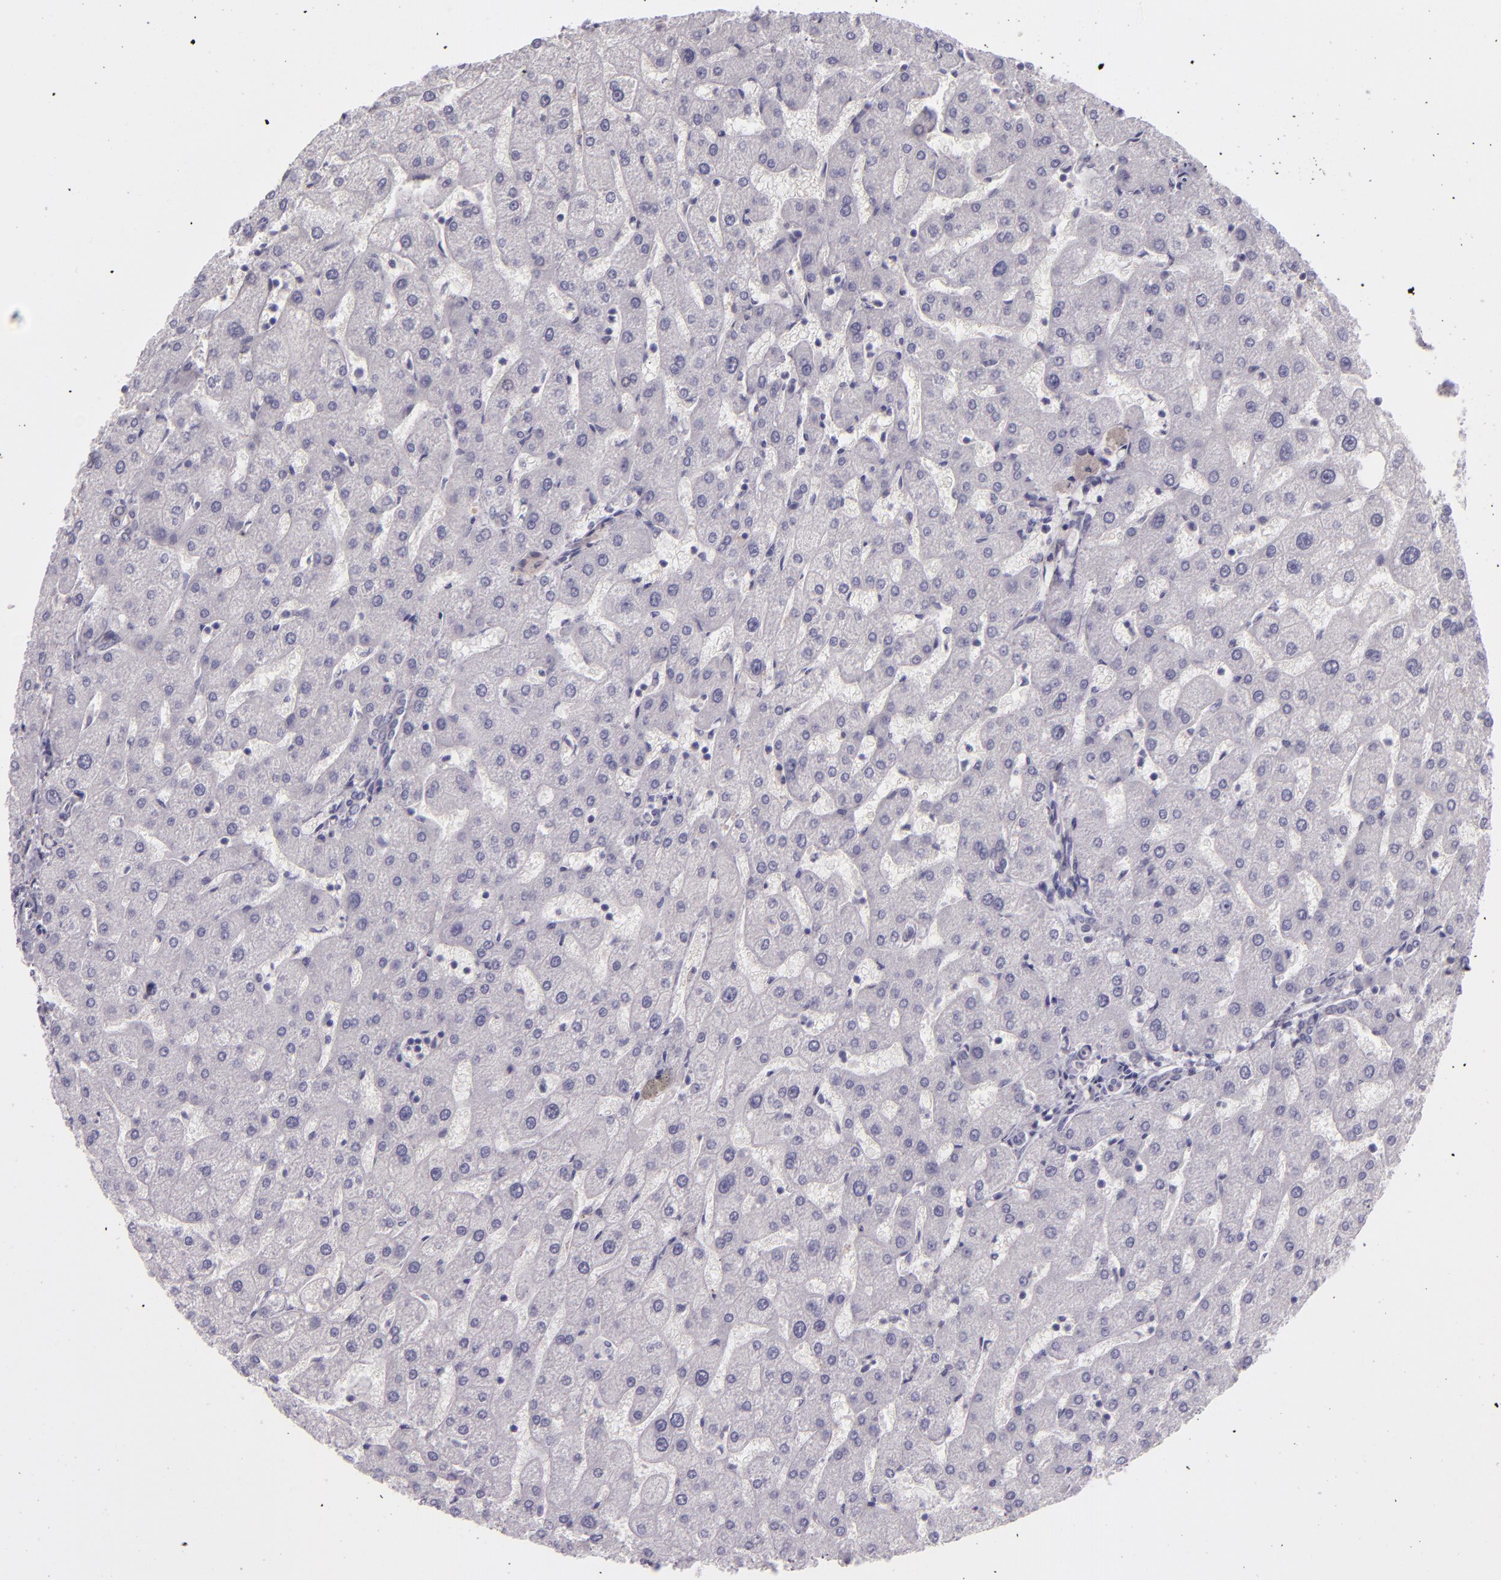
{"staining": {"intensity": "negative", "quantity": "none", "location": "none"}, "tissue": "liver", "cell_type": "Cholangiocytes", "image_type": "normal", "snomed": [{"axis": "morphology", "description": "Normal tissue, NOS"}, {"axis": "topography", "description": "Liver"}], "caption": "This is an immunohistochemistry (IHC) micrograph of normal liver. There is no staining in cholangiocytes.", "gene": "SNCB", "patient": {"sex": "male", "age": 67}}